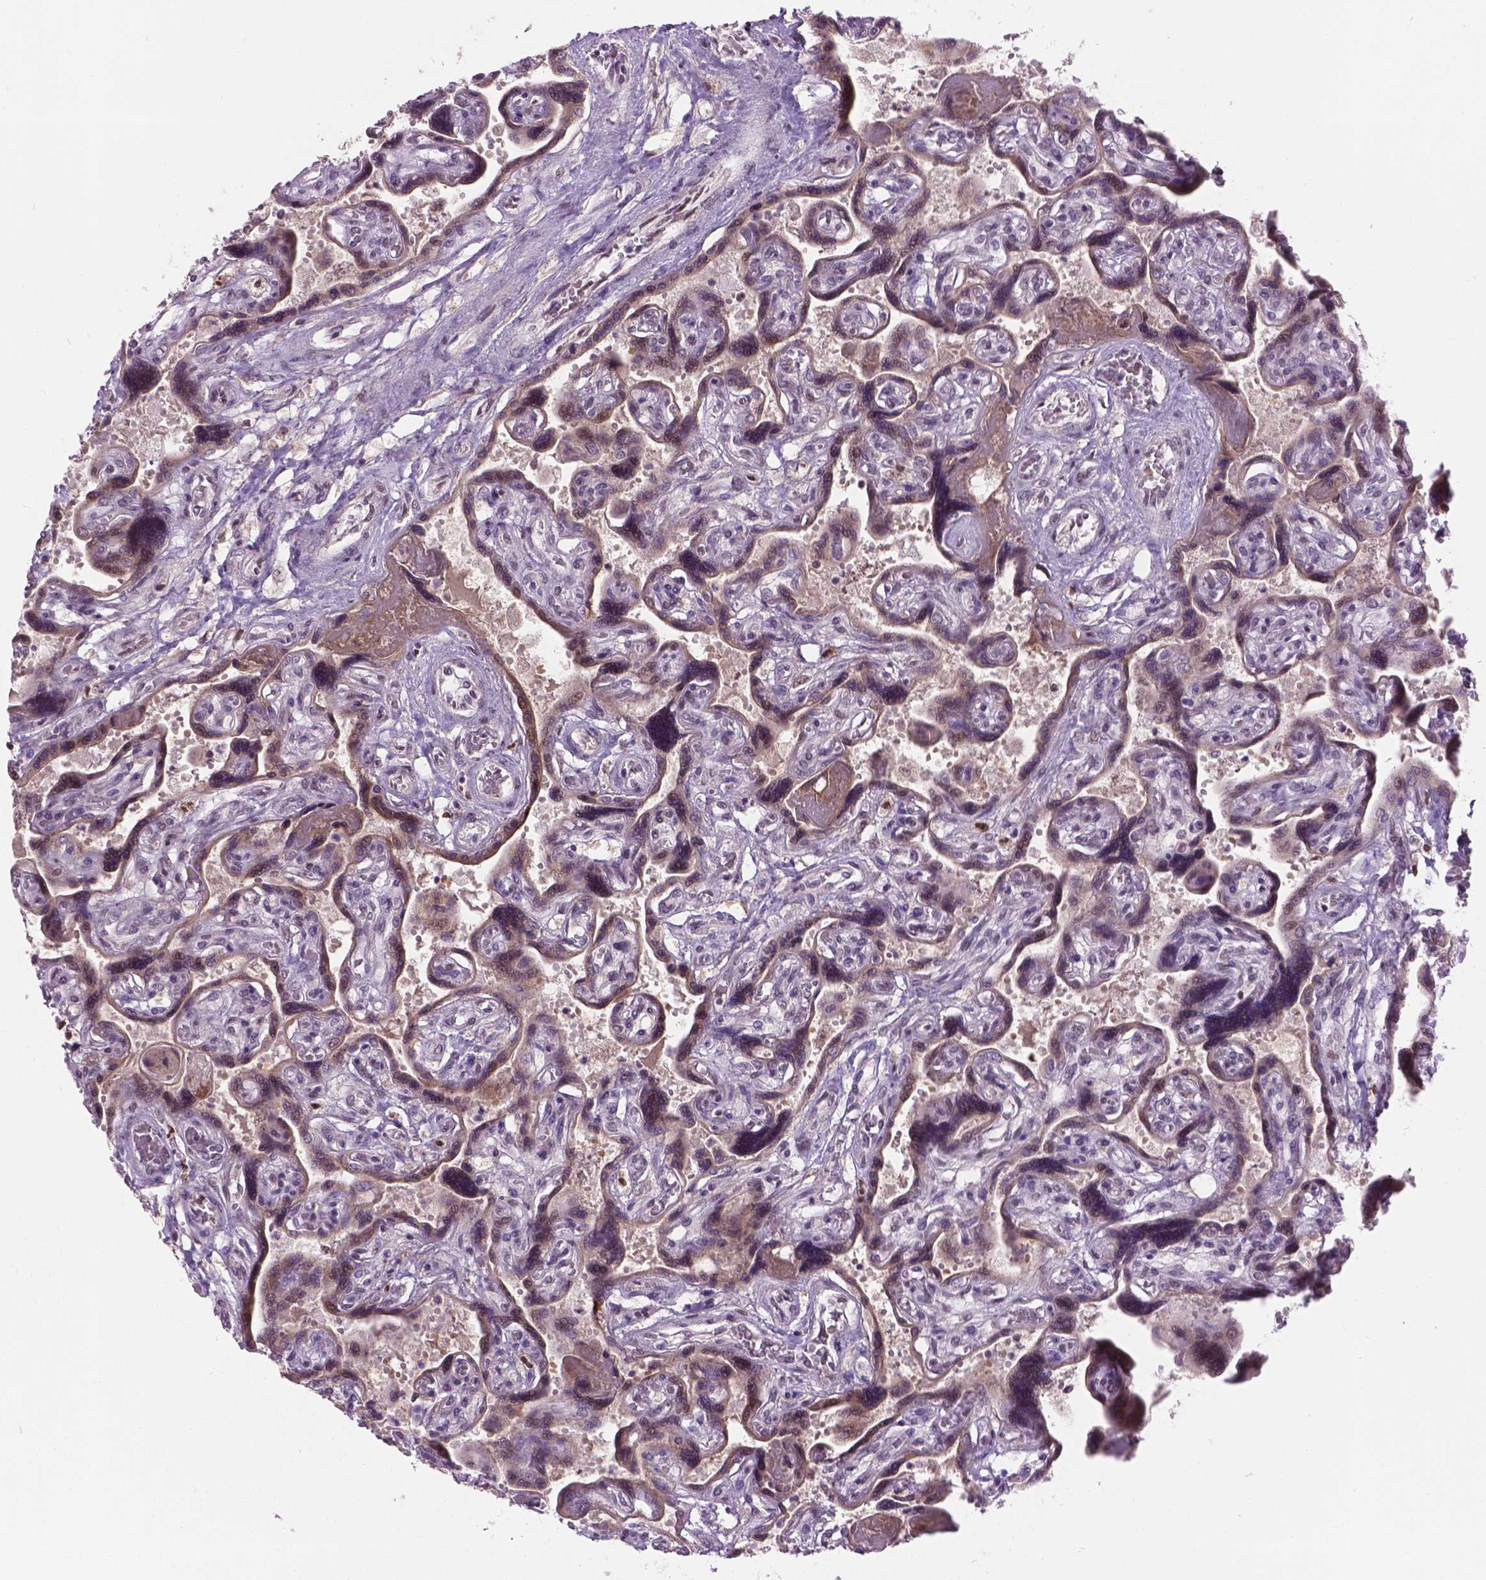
{"staining": {"intensity": "weak", "quantity": ">75%", "location": "cytoplasmic/membranous"}, "tissue": "placenta", "cell_type": "Decidual cells", "image_type": "normal", "snomed": [{"axis": "morphology", "description": "Normal tissue, NOS"}, {"axis": "topography", "description": "Placenta"}], "caption": "Protein staining of normal placenta displays weak cytoplasmic/membranous positivity in approximately >75% of decidual cells. (DAB = brown stain, brightfield microscopy at high magnification).", "gene": "ENSG00000289700", "patient": {"sex": "female", "age": 32}}